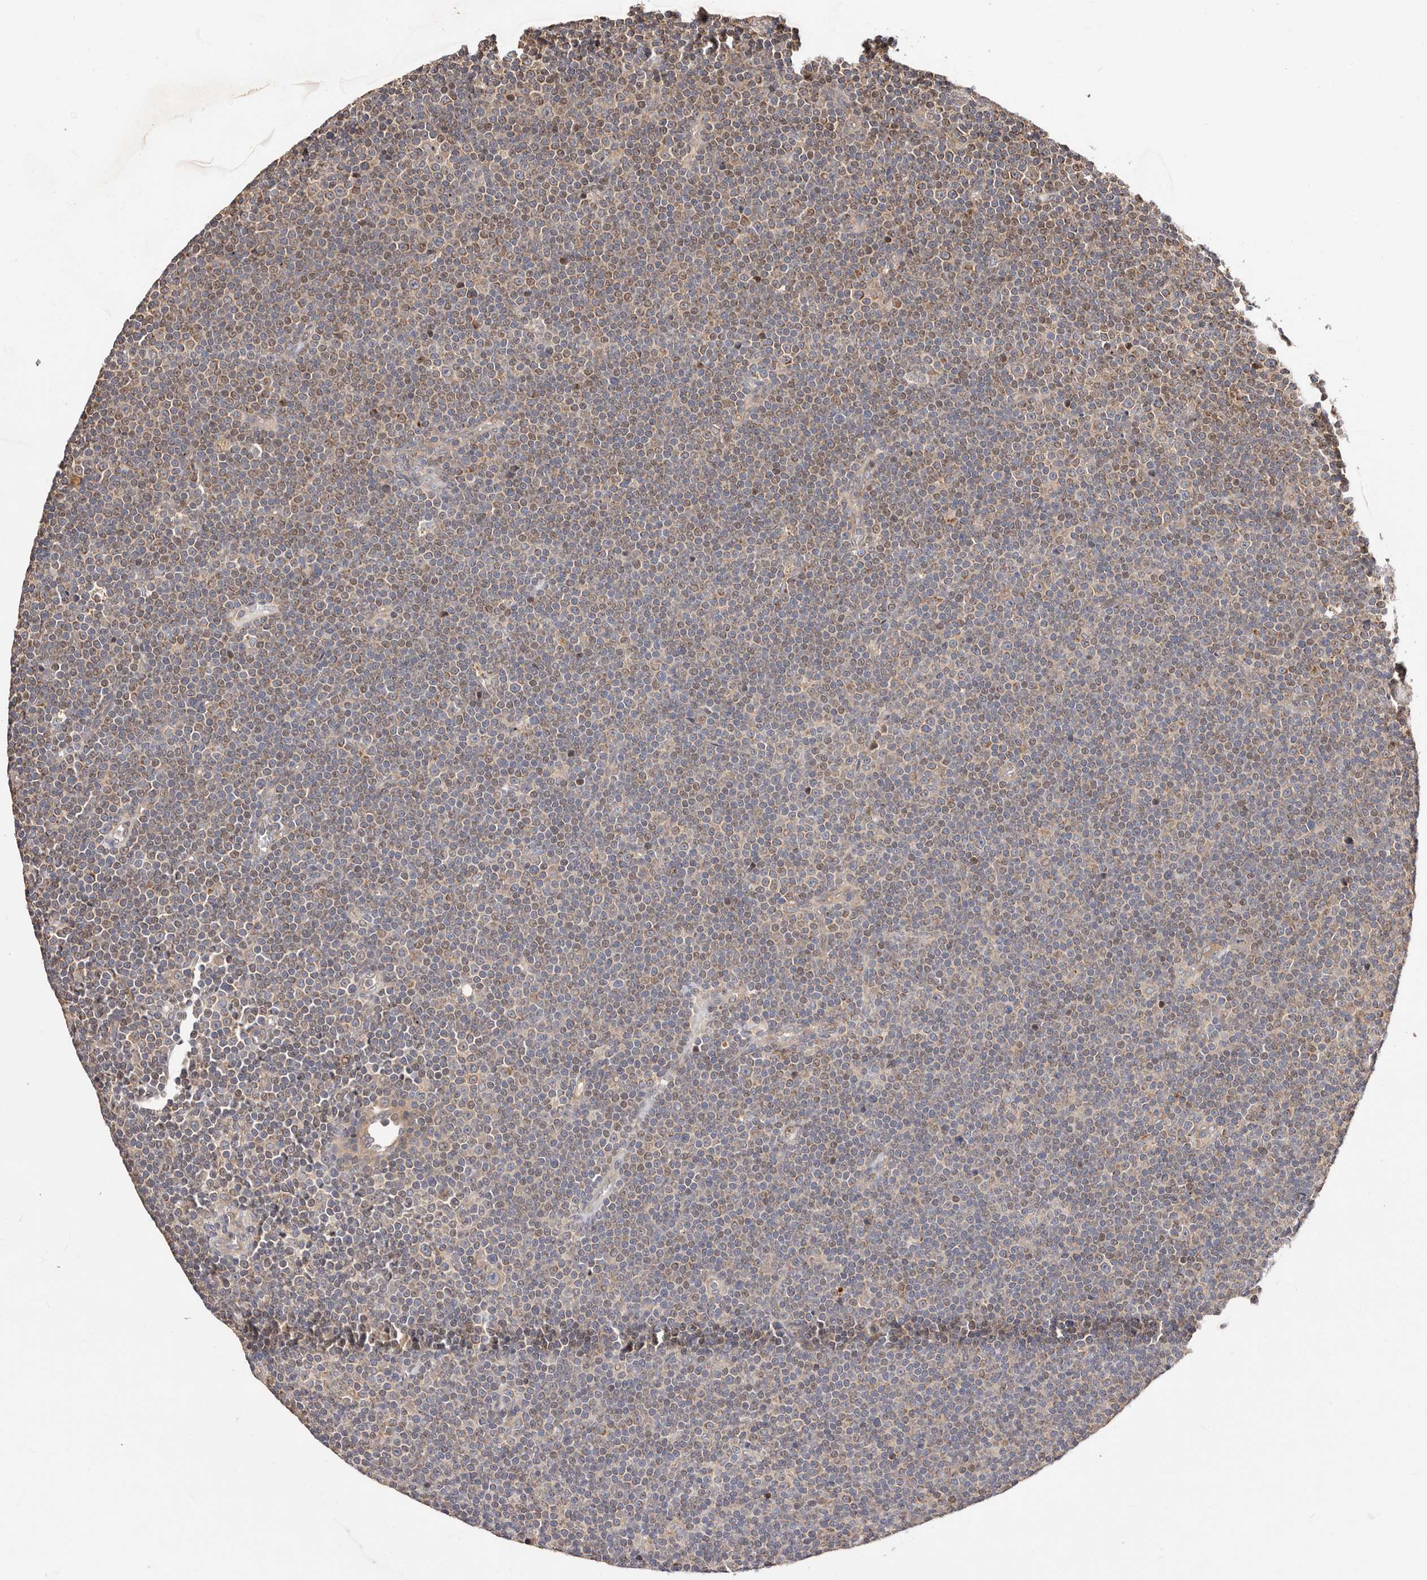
{"staining": {"intensity": "weak", "quantity": ">75%", "location": "cytoplasmic/membranous"}, "tissue": "lymphoma", "cell_type": "Tumor cells", "image_type": "cancer", "snomed": [{"axis": "morphology", "description": "Malignant lymphoma, non-Hodgkin's type, Low grade"}, {"axis": "topography", "description": "Lymph node"}], "caption": "The immunohistochemical stain labels weak cytoplasmic/membranous positivity in tumor cells of malignant lymphoma, non-Hodgkin's type (low-grade) tissue.", "gene": "USP33", "patient": {"sex": "female", "age": 67}}